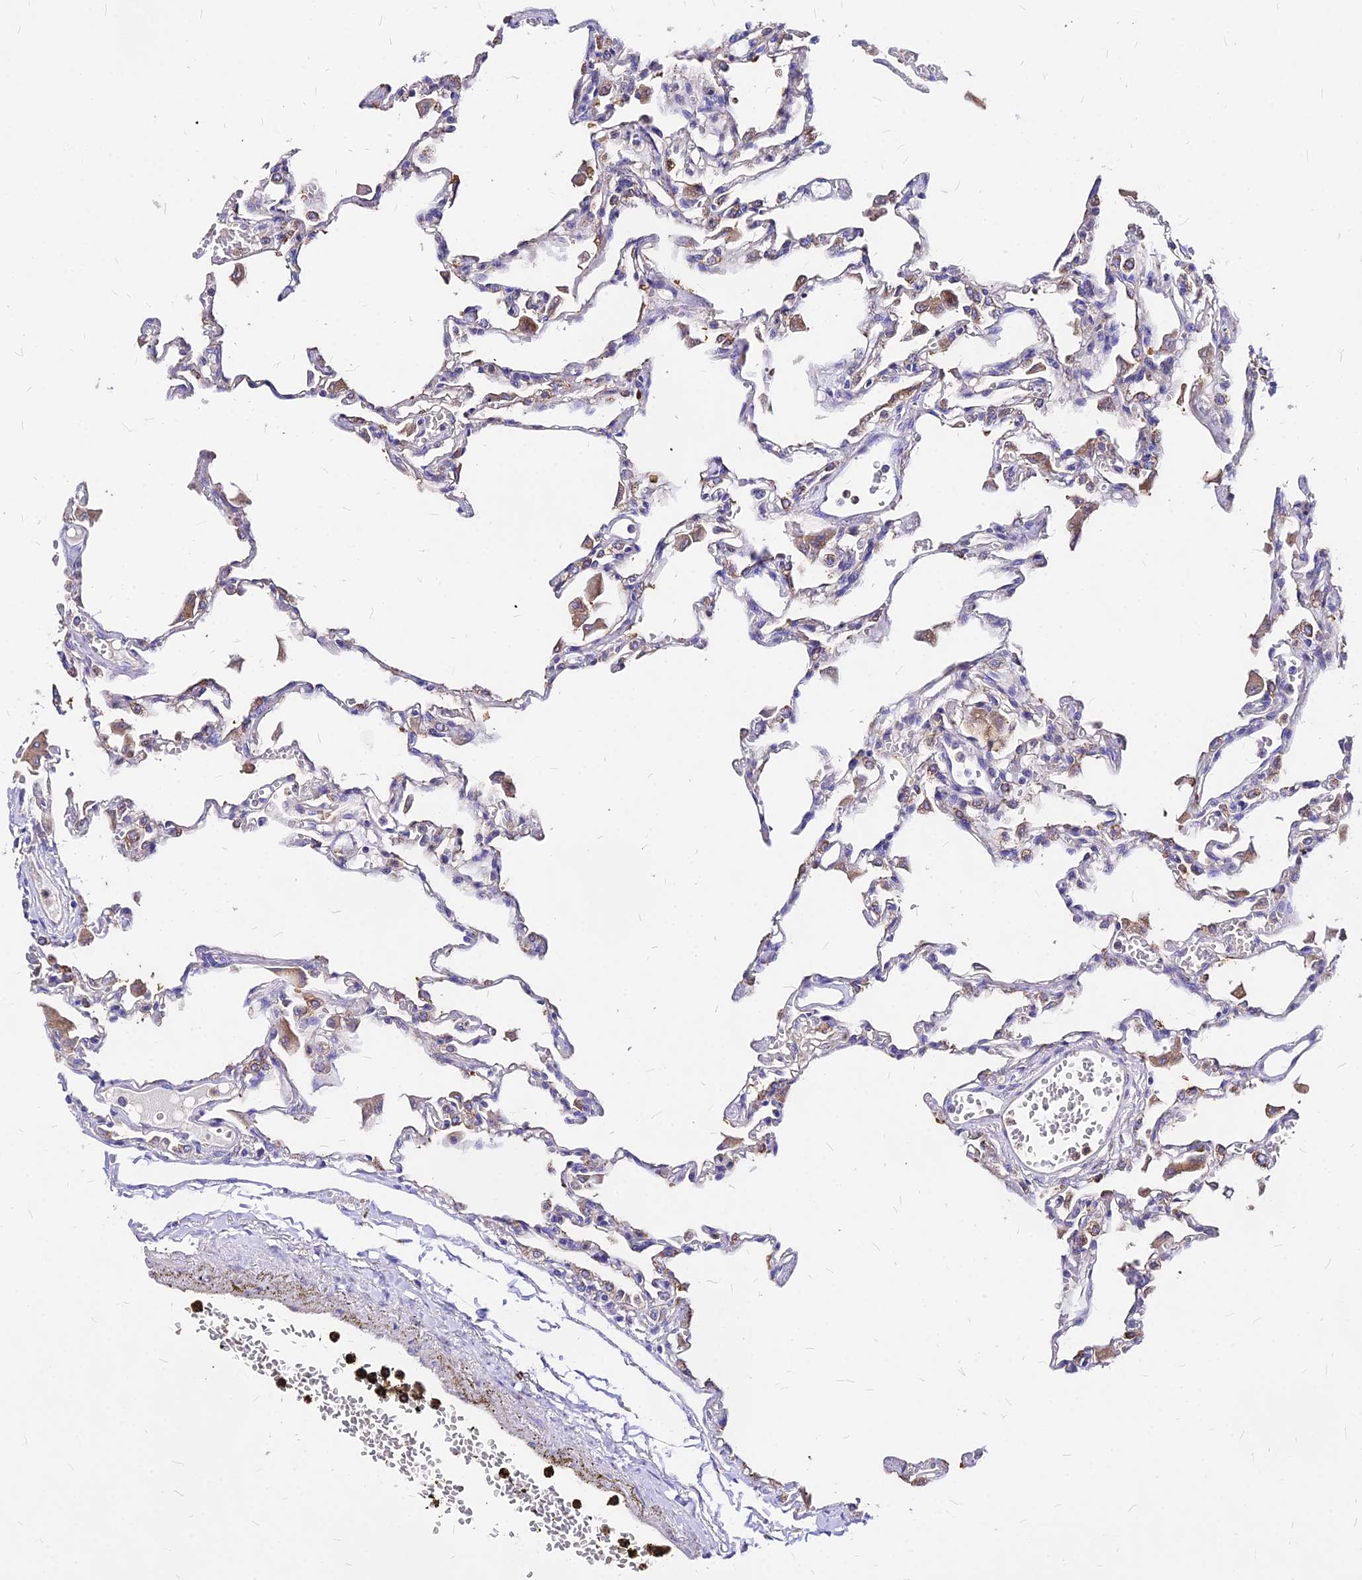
{"staining": {"intensity": "negative", "quantity": "none", "location": "none"}, "tissue": "lung", "cell_type": "Alveolar cells", "image_type": "normal", "snomed": [{"axis": "morphology", "description": "Normal tissue, NOS"}, {"axis": "topography", "description": "Bronchus"}, {"axis": "topography", "description": "Lung"}], "caption": "IHC photomicrograph of unremarkable lung: human lung stained with DAB (3,3'-diaminobenzidine) shows no significant protein staining in alveolar cells.", "gene": "MRPL3", "patient": {"sex": "female", "age": 49}}